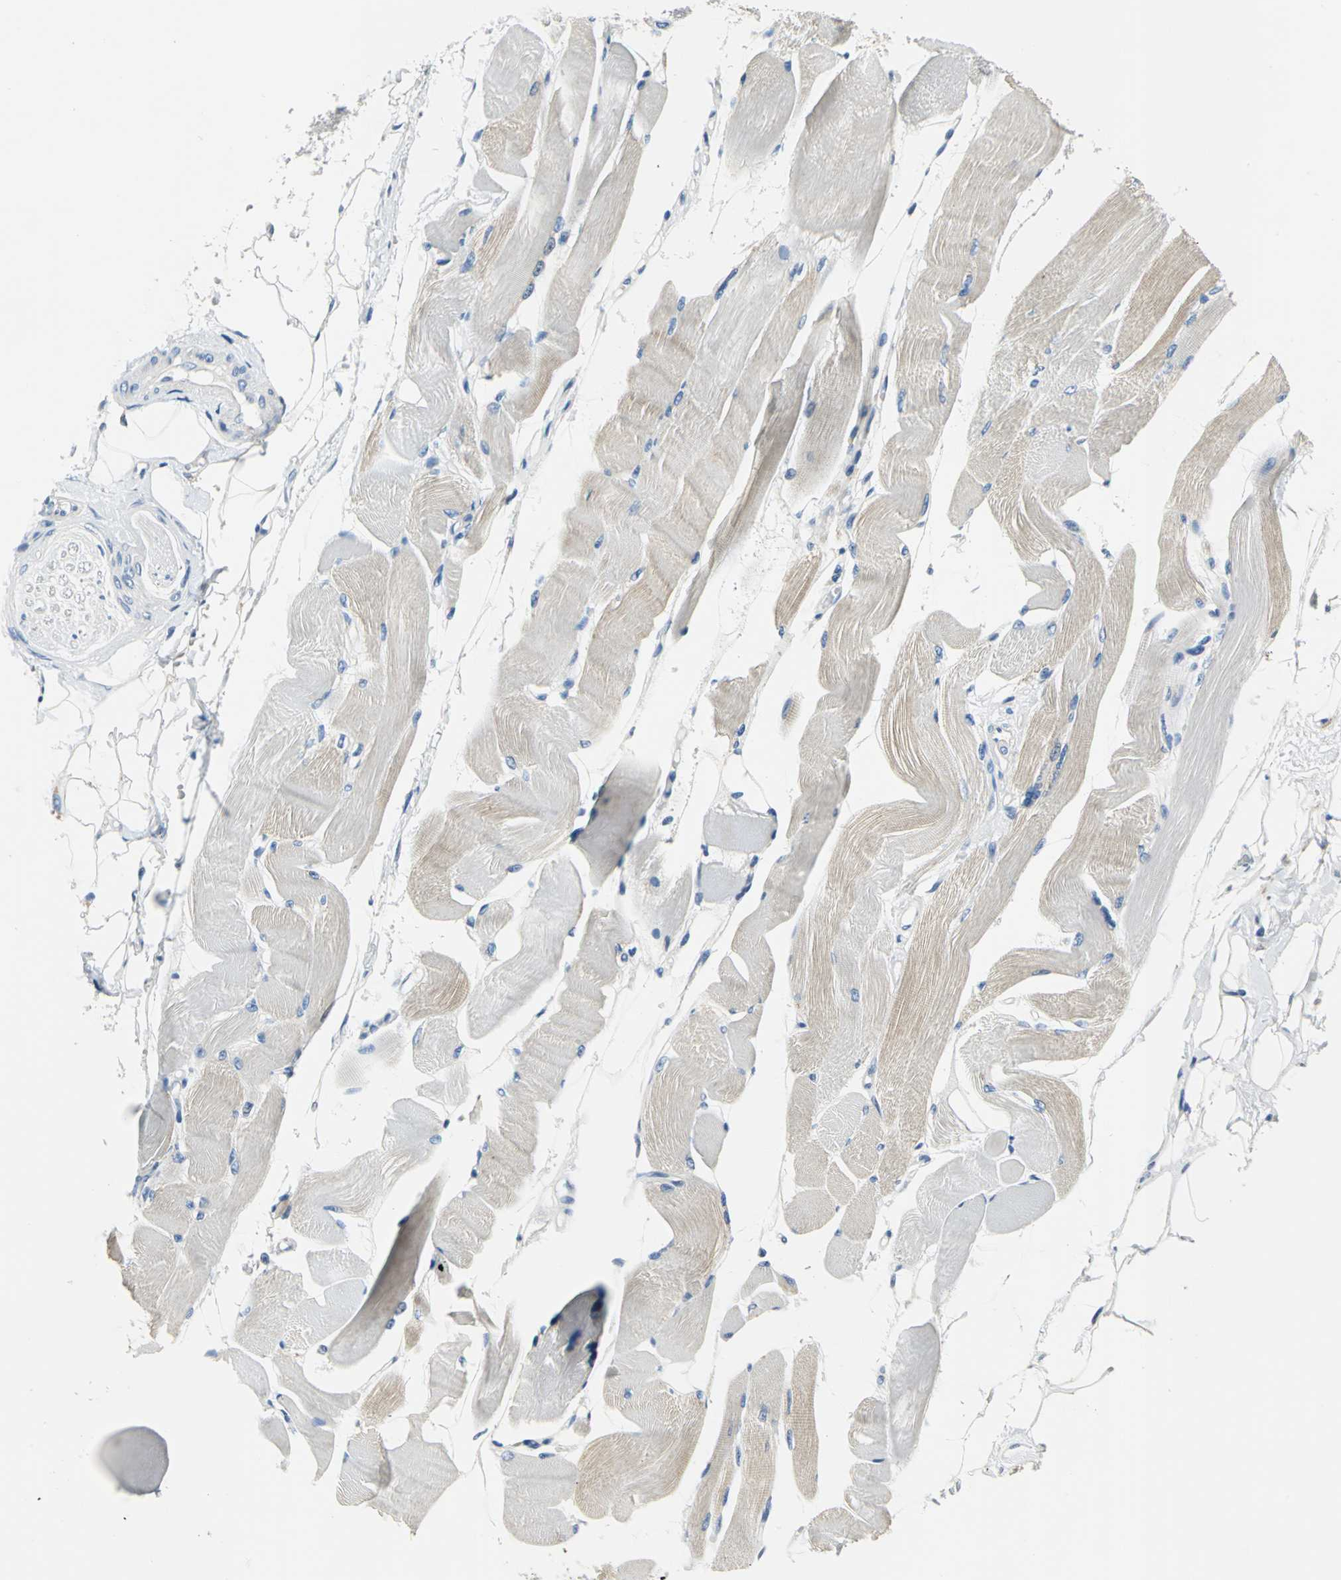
{"staining": {"intensity": "weak", "quantity": "25%-75%", "location": "cytoplasmic/membranous"}, "tissue": "skeletal muscle", "cell_type": "Myocytes", "image_type": "normal", "snomed": [{"axis": "morphology", "description": "Normal tissue, NOS"}, {"axis": "topography", "description": "Skeletal muscle"}, {"axis": "topography", "description": "Peripheral nerve tissue"}], "caption": "Immunohistochemical staining of normal skeletal muscle demonstrates weak cytoplasmic/membranous protein staining in approximately 25%-75% of myocytes.", "gene": "RASD2", "patient": {"sex": "female", "age": 84}}